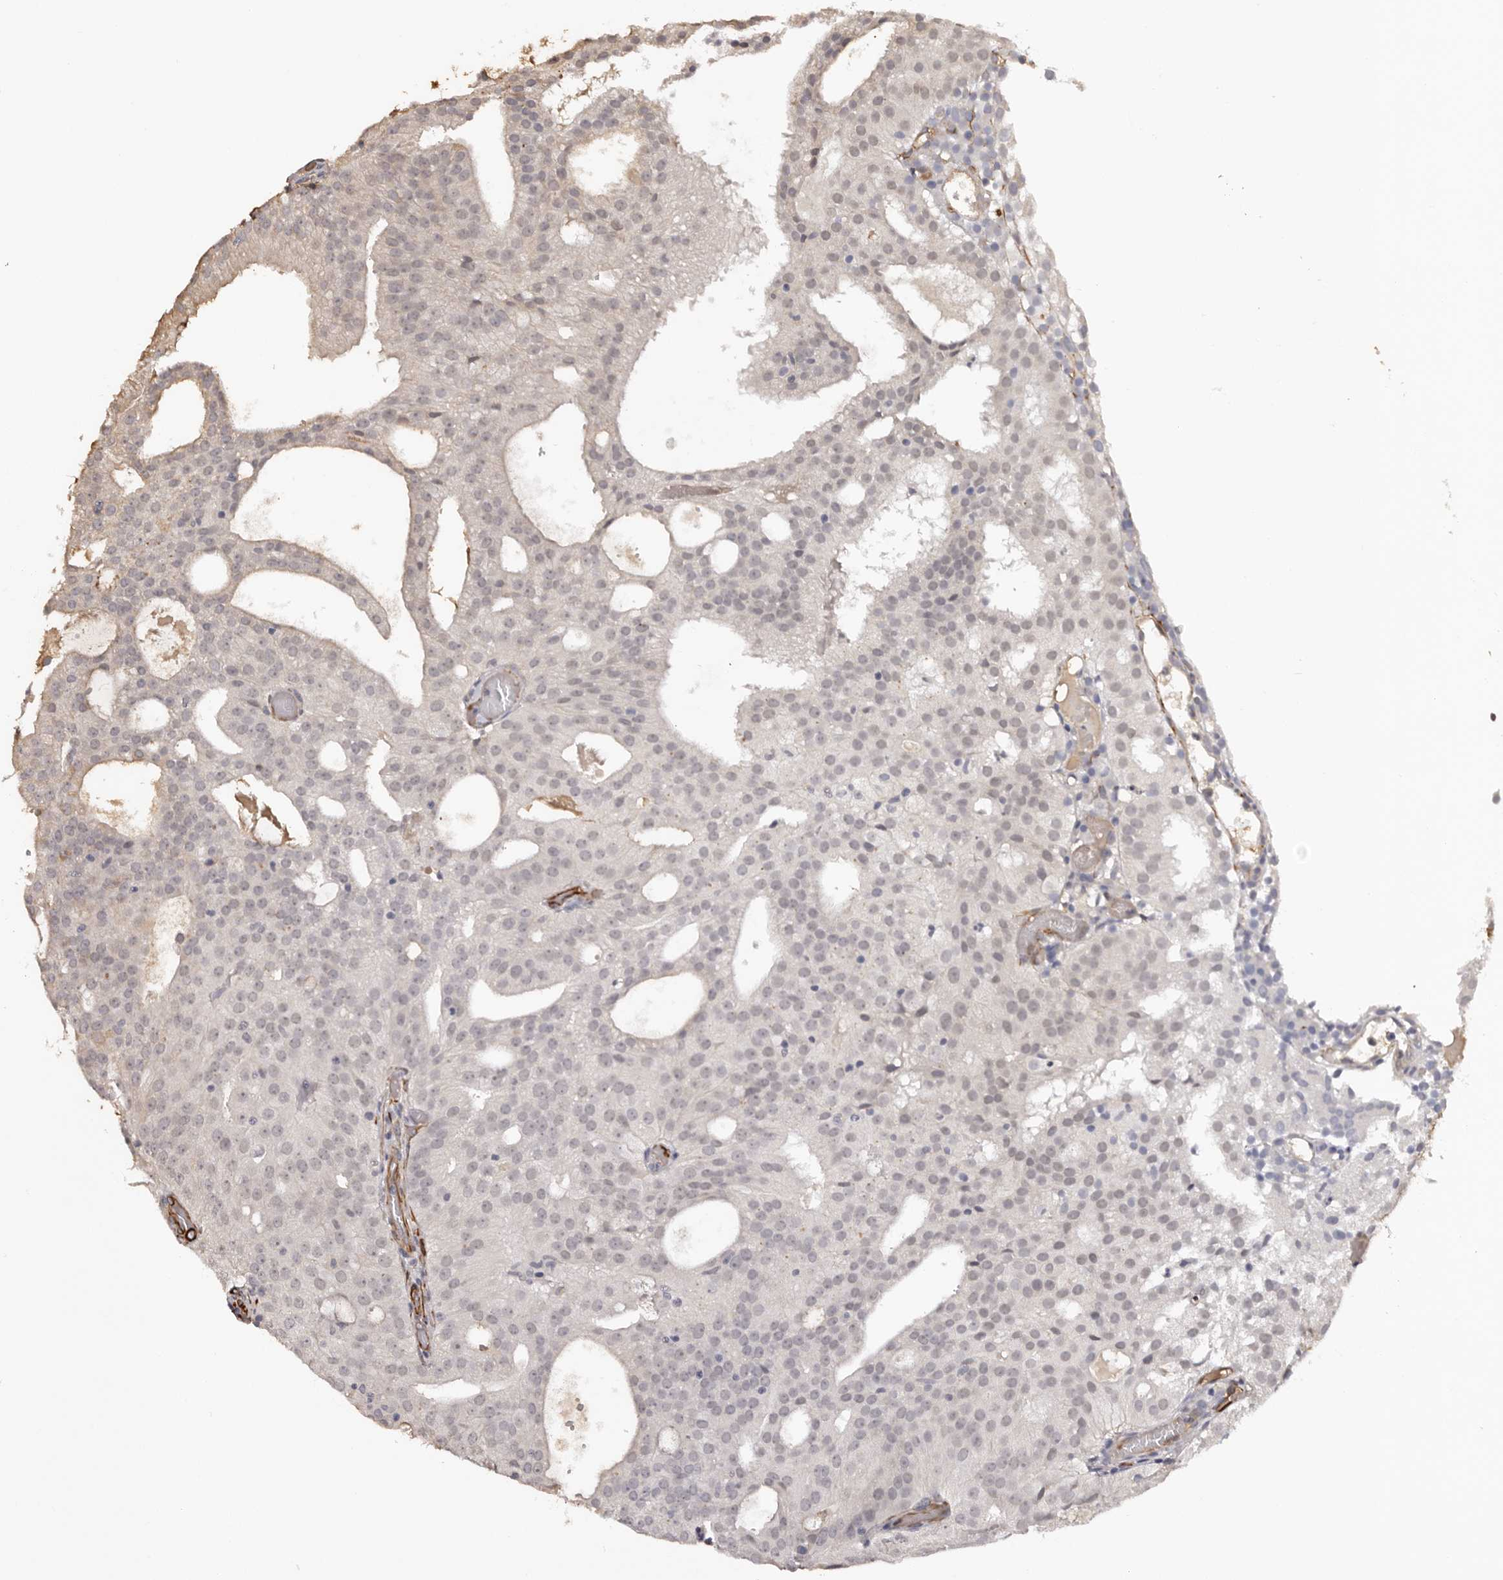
{"staining": {"intensity": "weak", "quantity": "<25%", "location": "nuclear"}, "tissue": "prostate cancer", "cell_type": "Tumor cells", "image_type": "cancer", "snomed": [{"axis": "morphology", "description": "Adenocarcinoma, Medium grade"}, {"axis": "topography", "description": "Prostate"}], "caption": "This is an immunohistochemistry (IHC) histopathology image of human prostate cancer (adenocarcinoma (medium-grade)). There is no staining in tumor cells.", "gene": "ZNF557", "patient": {"sex": "male", "age": 88}}